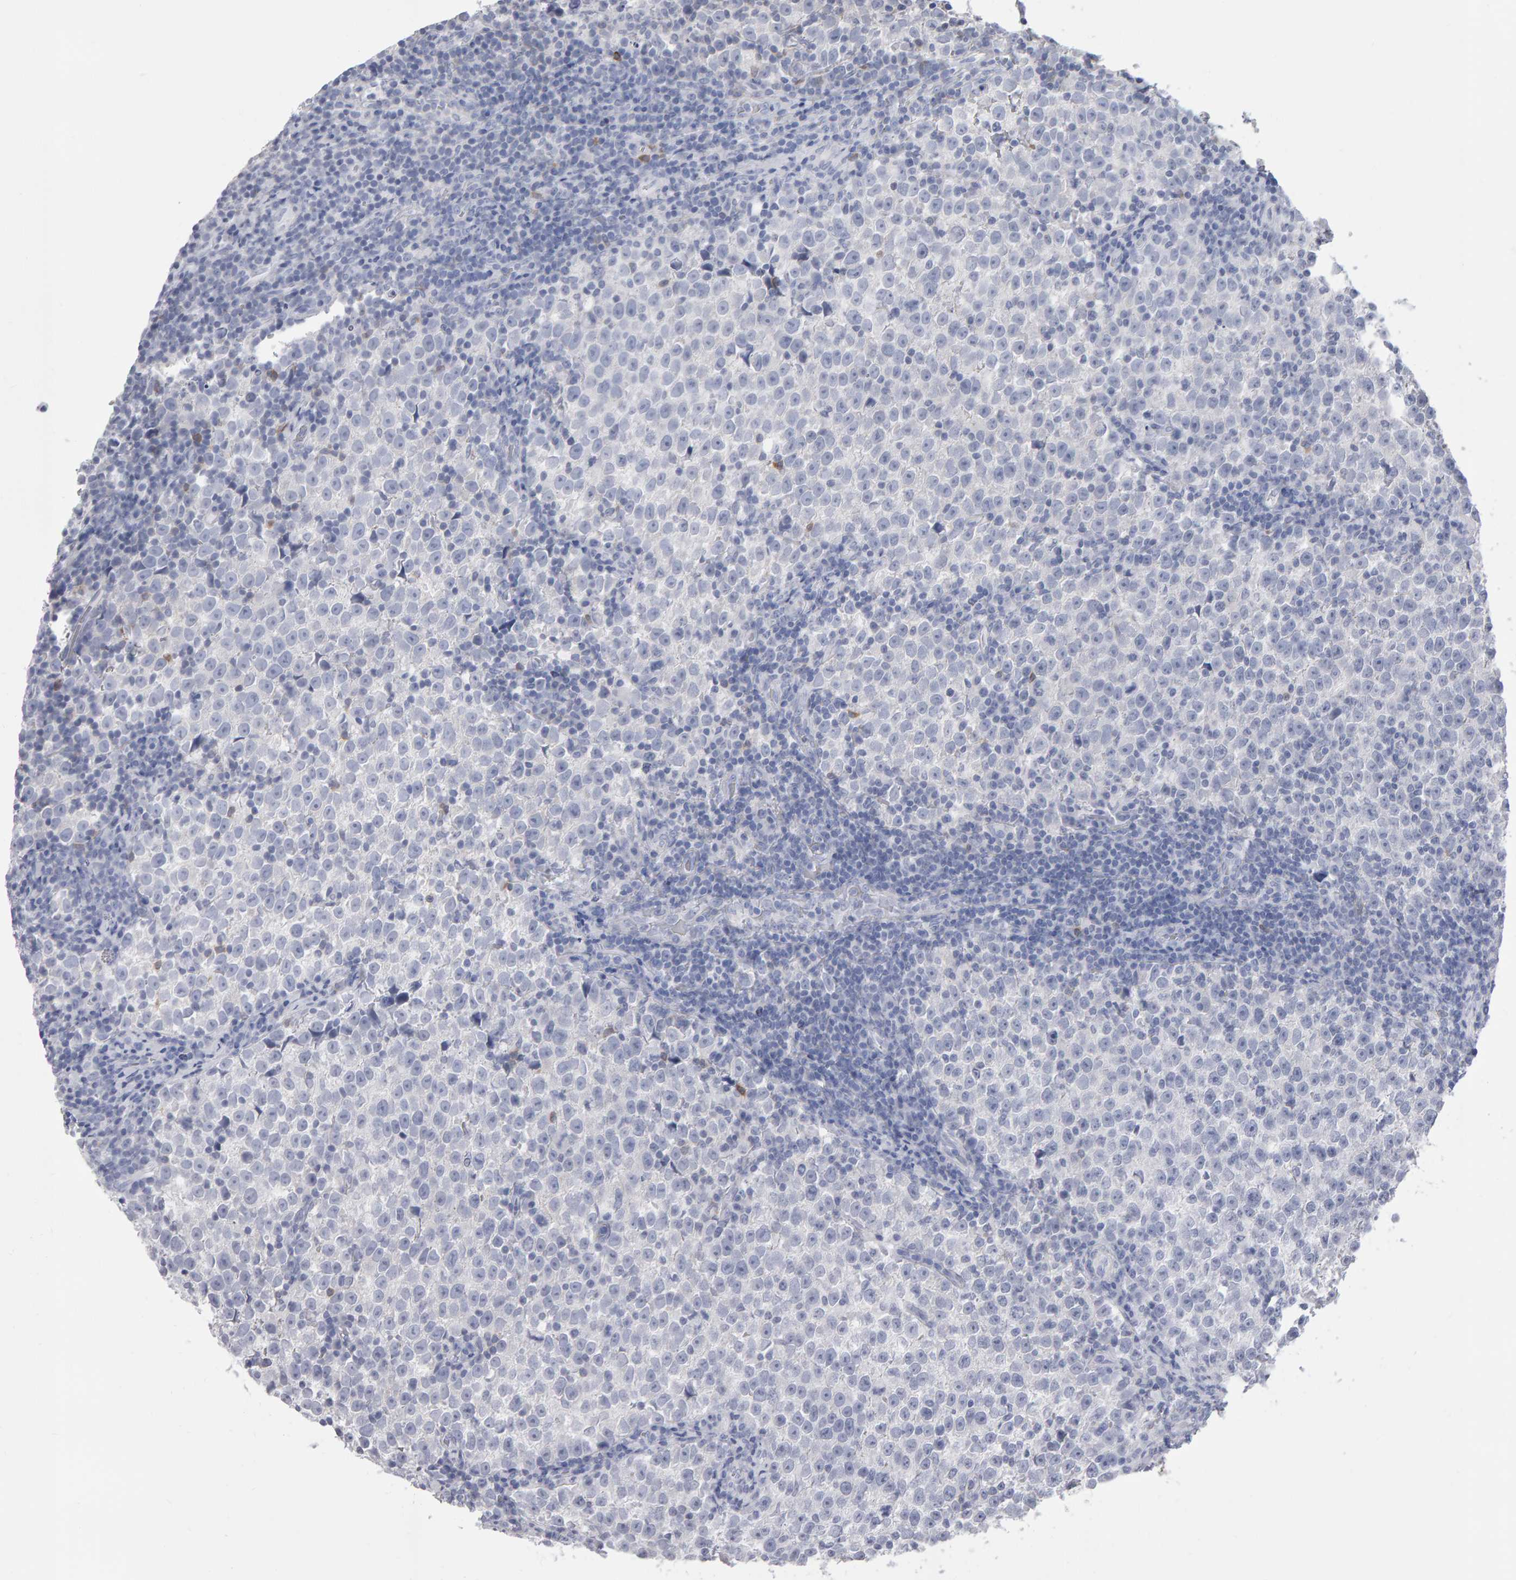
{"staining": {"intensity": "negative", "quantity": "none", "location": "none"}, "tissue": "testis cancer", "cell_type": "Tumor cells", "image_type": "cancer", "snomed": [{"axis": "morphology", "description": "Normal tissue, NOS"}, {"axis": "morphology", "description": "Seminoma, NOS"}, {"axis": "topography", "description": "Testis"}], "caption": "Tumor cells show no significant positivity in testis cancer. Brightfield microscopy of immunohistochemistry stained with DAB (brown) and hematoxylin (blue), captured at high magnification.", "gene": "NCDN", "patient": {"sex": "male", "age": 43}}